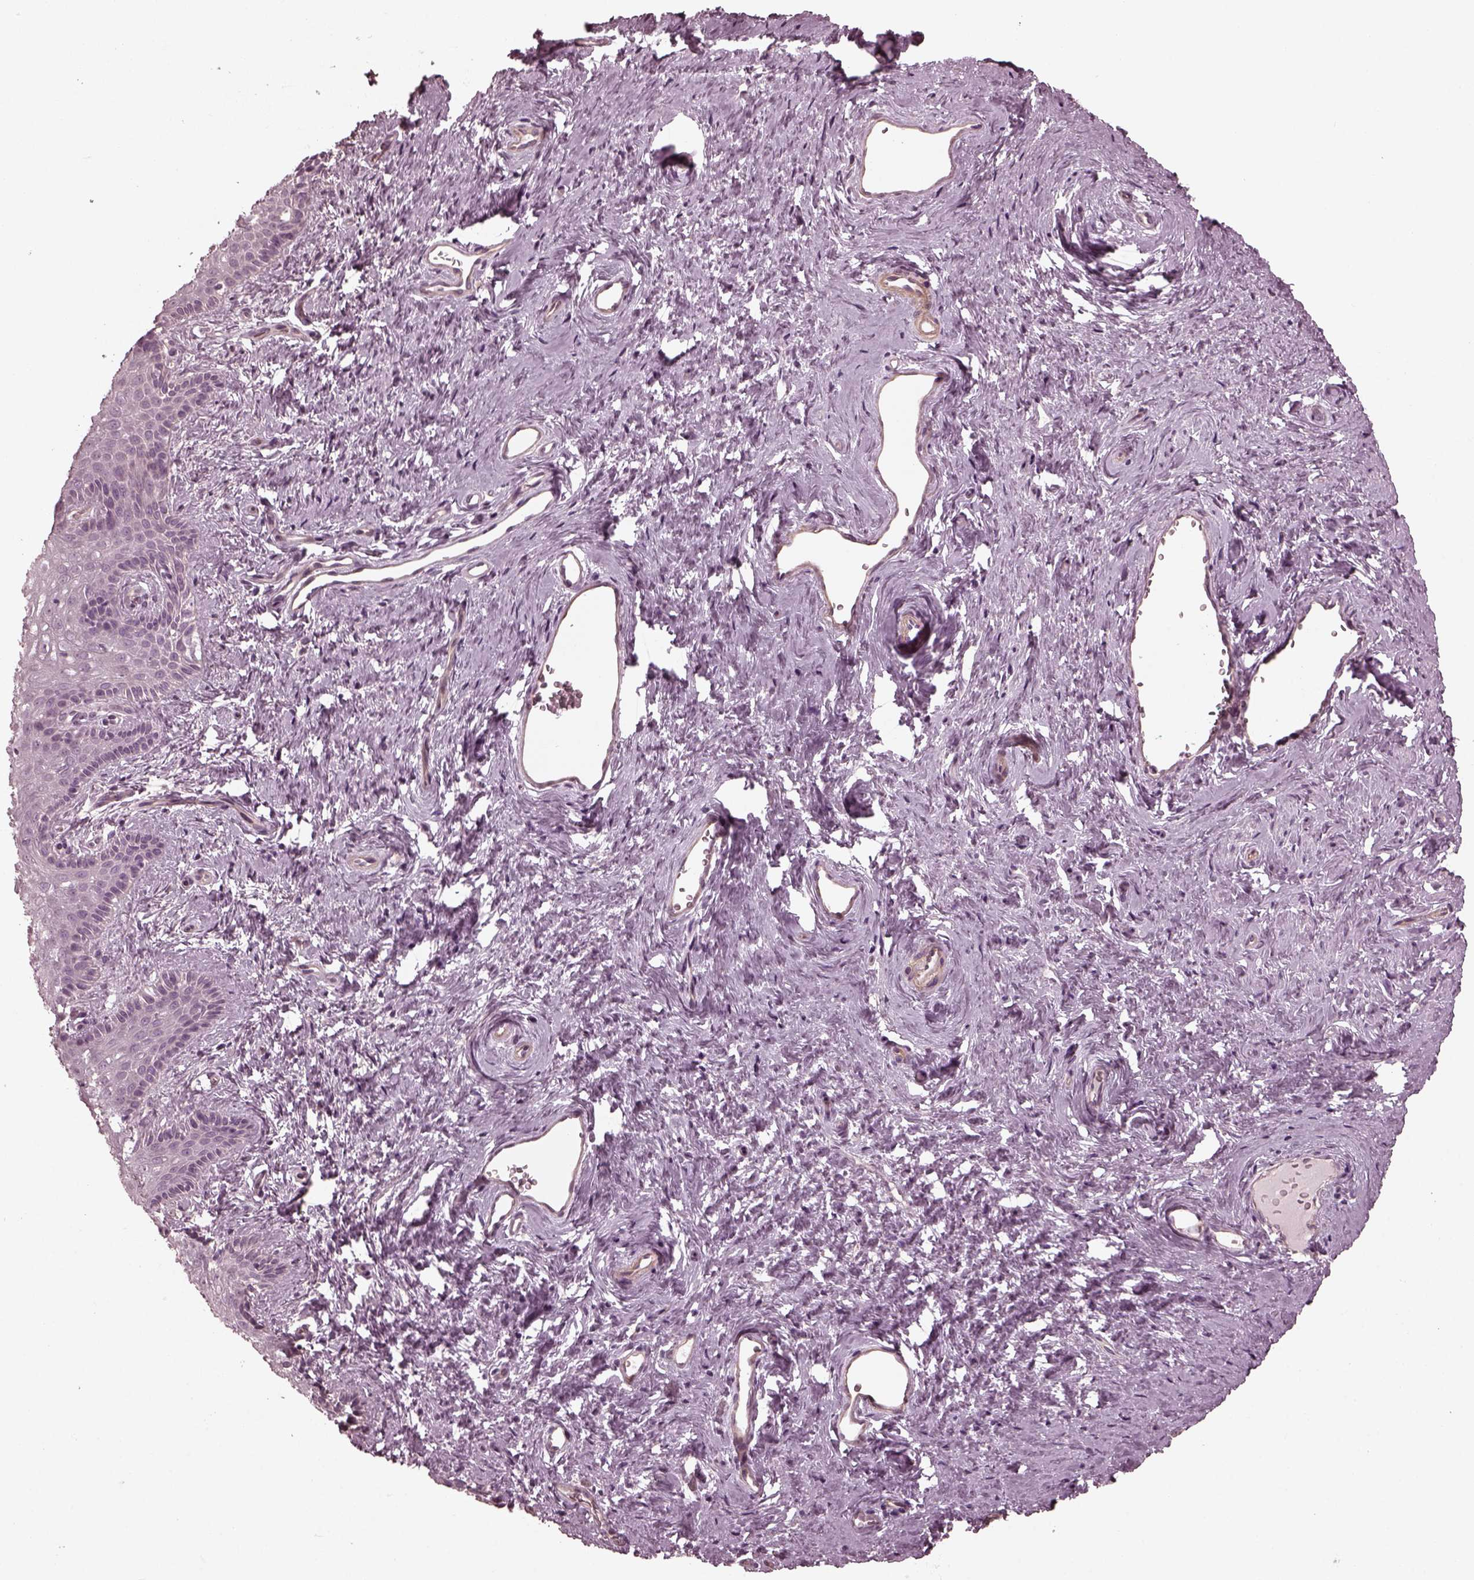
{"staining": {"intensity": "negative", "quantity": "none", "location": "none"}, "tissue": "vagina", "cell_type": "Squamous epithelial cells", "image_type": "normal", "snomed": [{"axis": "morphology", "description": "Normal tissue, NOS"}, {"axis": "topography", "description": "Vagina"}], "caption": "Immunohistochemical staining of normal vagina shows no significant positivity in squamous epithelial cells.", "gene": "KIF6", "patient": {"sex": "female", "age": 45}}